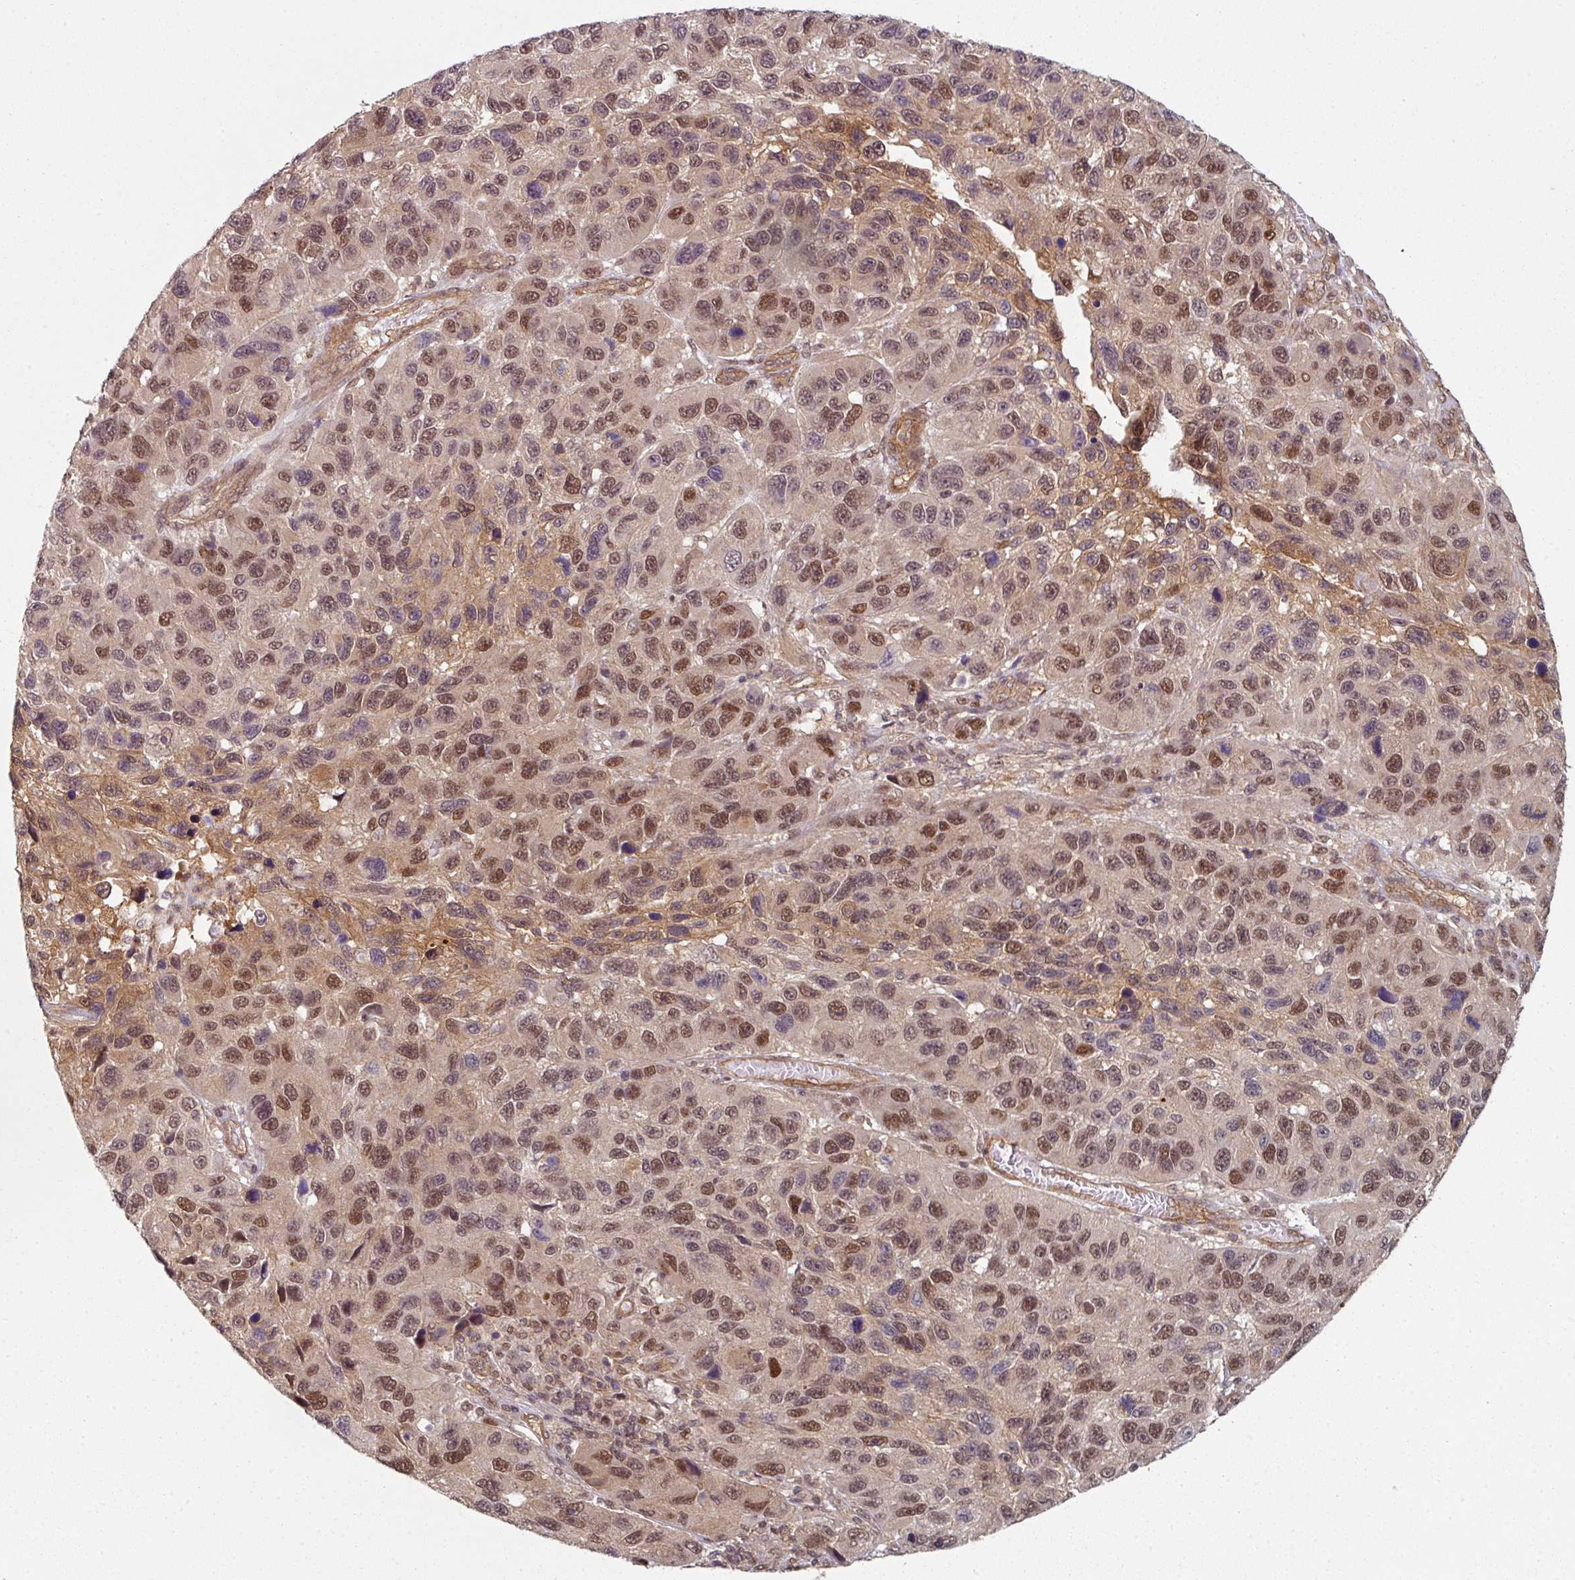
{"staining": {"intensity": "moderate", "quantity": ">75%", "location": "cytoplasmic/membranous,nuclear"}, "tissue": "melanoma", "cell_type": "Tumor cells", "image_type": "cancer", "snomed": [{"axis": "morphology", "description": "Malignant melanoma, NOS"}, {"axis": "topography", "description": "Skin"}], "caption": "IHC histopathology image of human melanoma stained for a protein (brown), which demonstrates medium levels of moderate cytoplasmic/membranous and nuclear positivity in about >75% of tumor cells.", "gene": "PSME3IP1", "patient": {"sex": "male", "age": 53}}